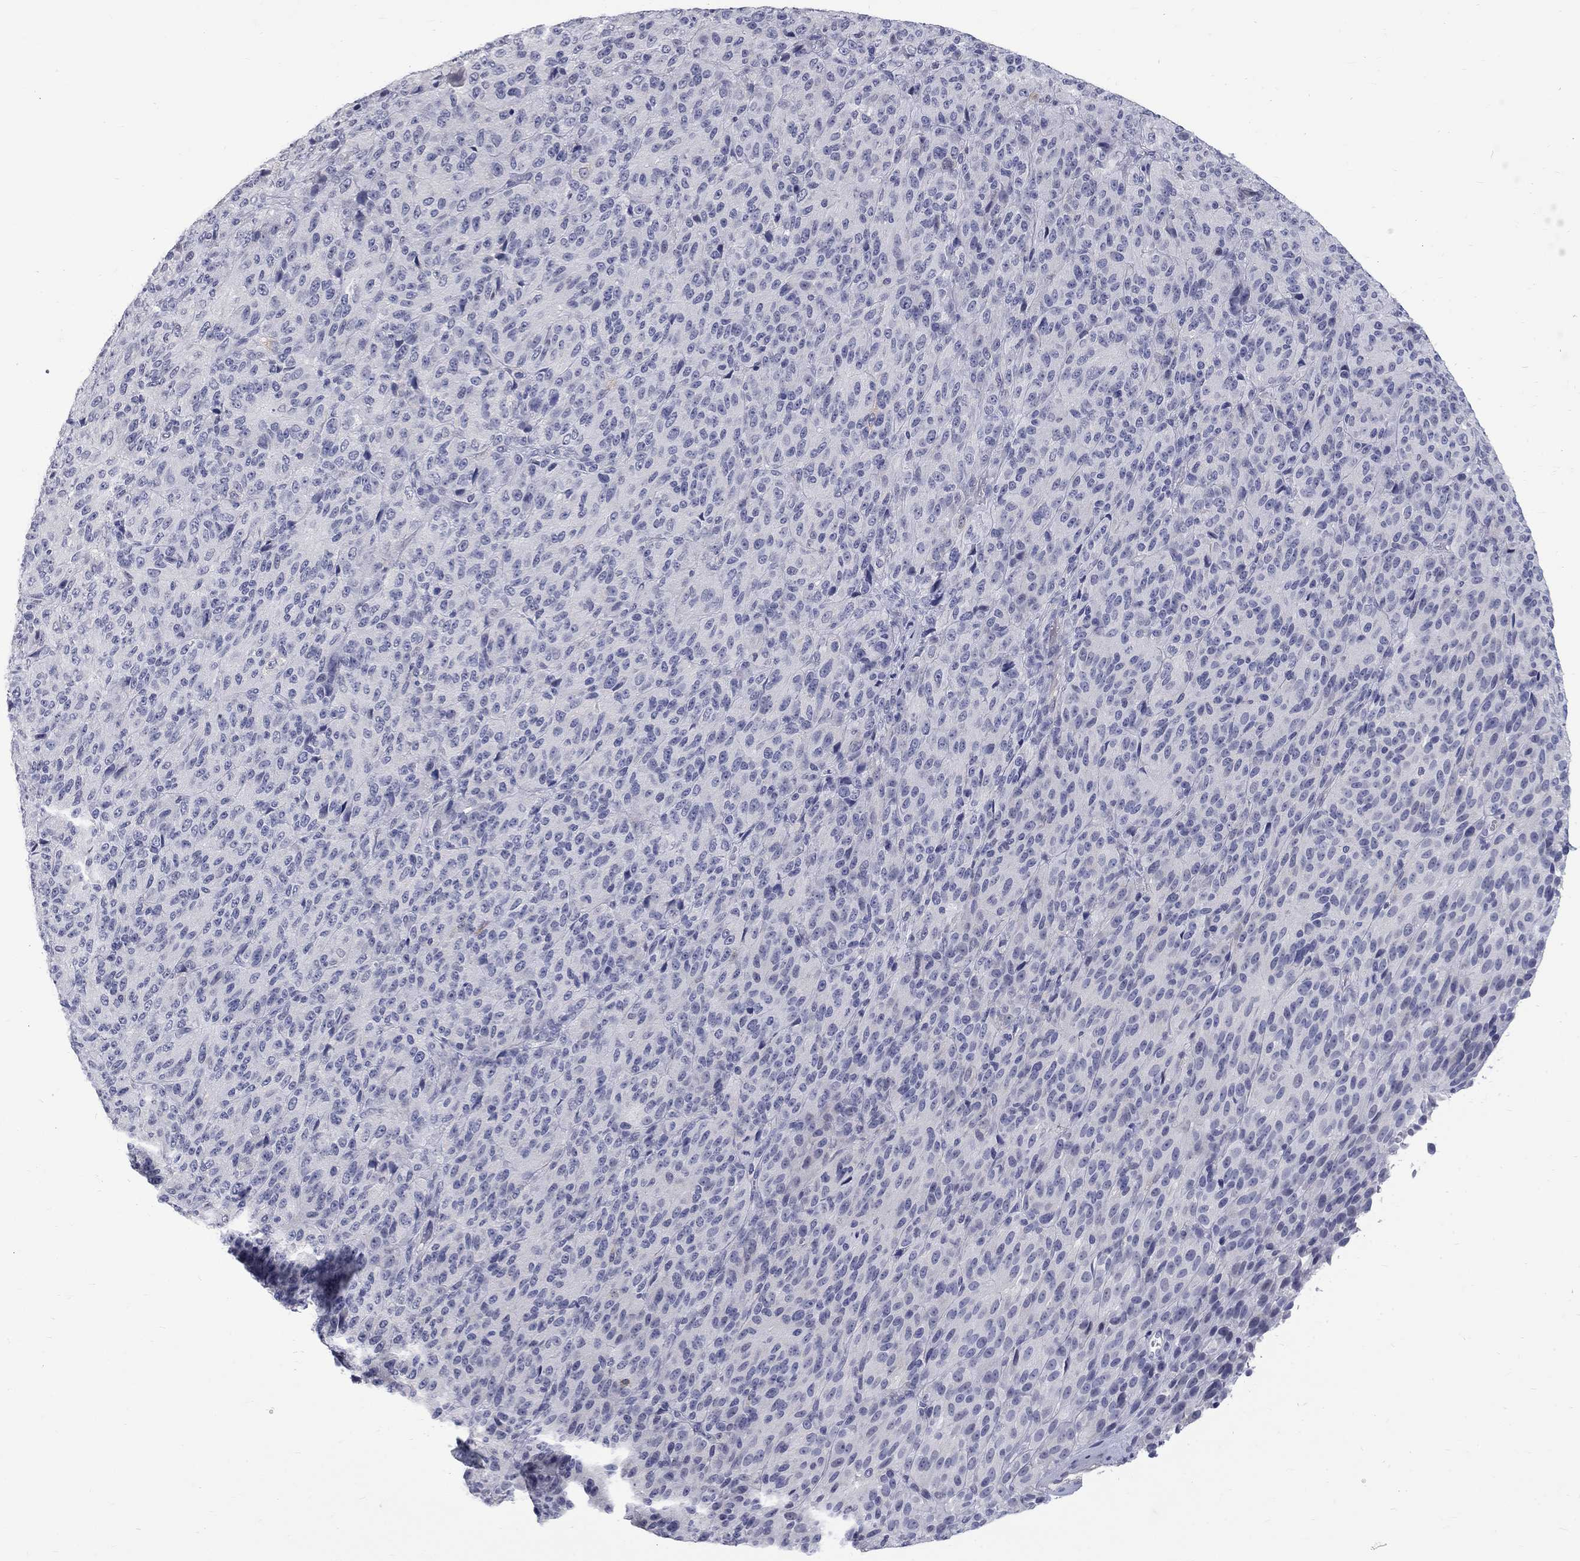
{"staining": {"intensity": "negative", "quantity": "none", "location": "none"}, "tissue": "melanoma", "cell_type": "Tumor cells", "image_type": "cancer", "snomed": [{"axis": "morphology", "description": "Malignant melanoma, Metastatic site"}, {"axis": "topography", "description": "Brain"}], "caption": "This image is of melanoma stained with IHC to label a protein in brown with the nuclei are counter-stained blue. There is no staining in tumor cells.", "gene": "CTNND2", "patient": {"sex": "female", "age": 56}}